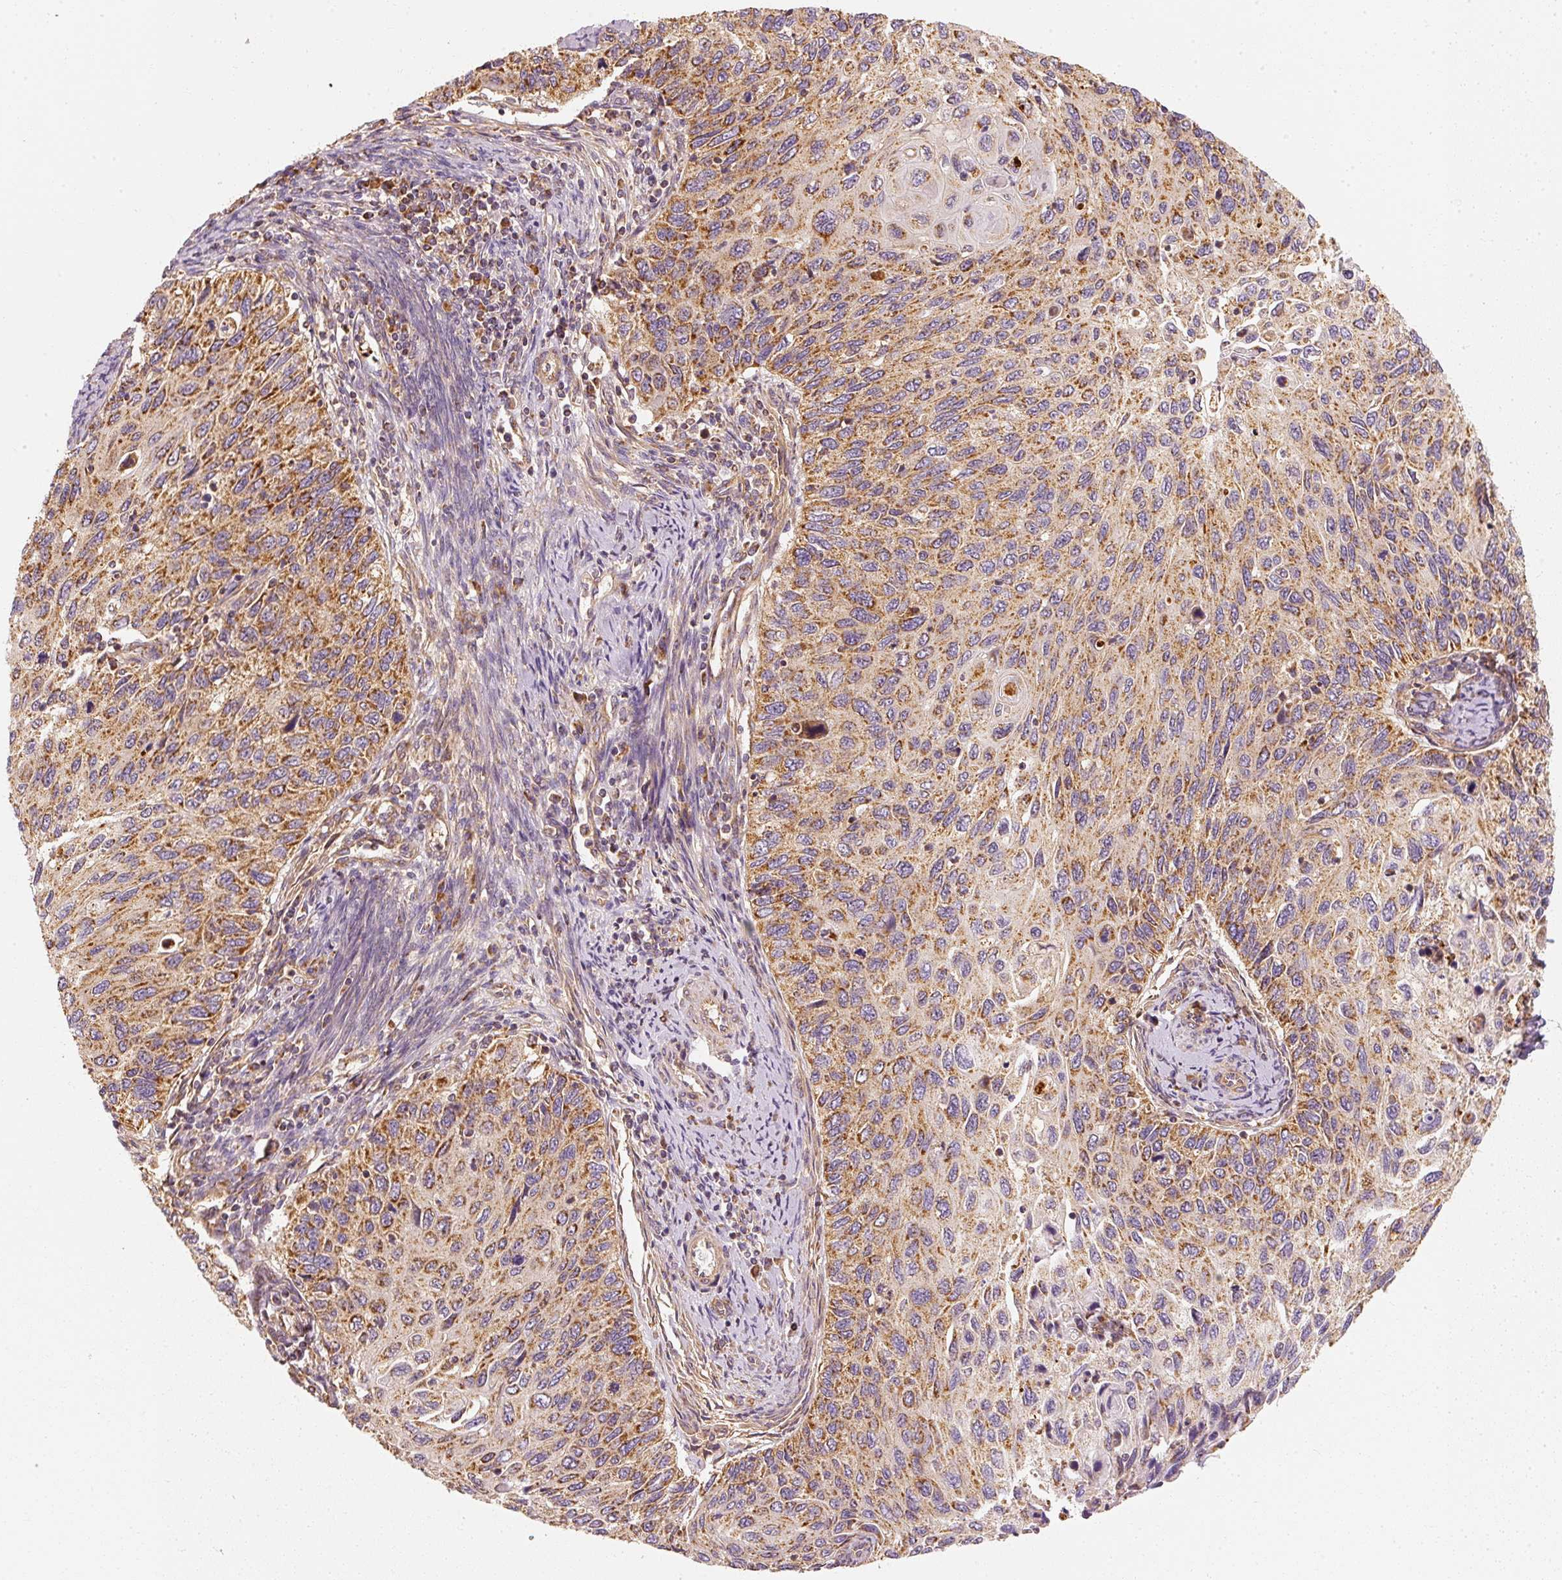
{"staining": {"intensity": "moderate", "quantity": ">75%", "location": "cytoplasmic/membranous"}, "tissue": "cervical cancer", "cell_type": "Tumor cells", "image_type": "cancer", "snomed": [{"axis": "morphology", "description": "Squamous cell carcinoma, NOS"}, {"axis": "topography", "description": "Cervix"}], "caption": "This image displays cervical squamous cell carcinoma stained with immunohistochemistry to label a protein in brown. The cytoplasmic/membranous of tumor cells show moderate positivity for the protein. Nuclei are counter-stained blue.", "gene": "TOMM40", "patient": {"sex": "female", "age": 70}}